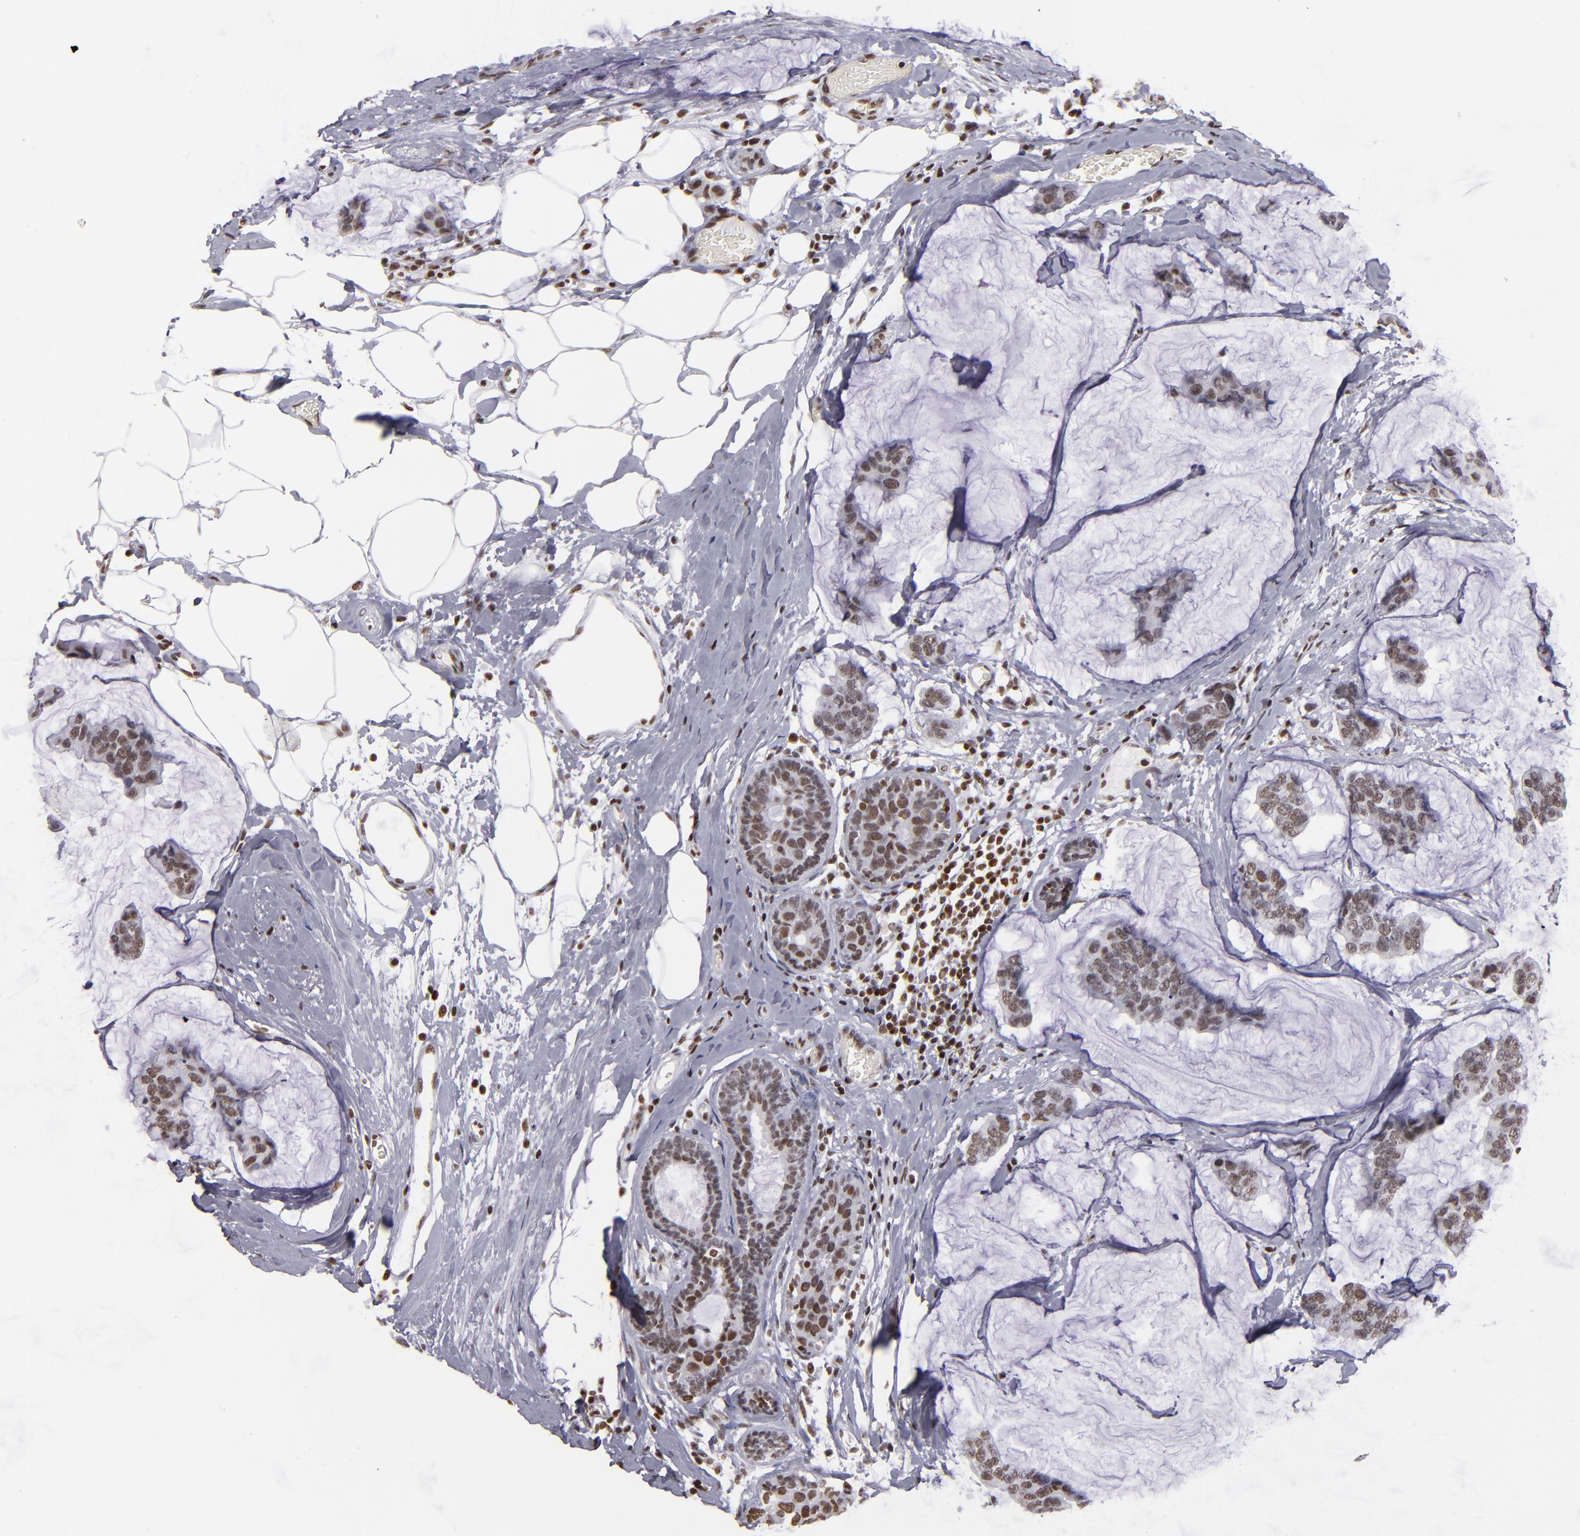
{"staining": {"intensity": "moderate", "quantity": ">75%", "location": "nuclear"}, "tissue": "breast cancer", "cell_type": "Tumor cells", "image_type": "cancer", "snomed": [{"axis": "morphology", "description": "Normal tissue, NOS"}, {"axis": "morphology", "description": "Duct carcinoma"}, {"axis": "topography", "description": "Breast"}], "caption": "Immunohistochemical staining of human intraductal carcinoma (breast) displays moderate nuclear protein positivity in approximately >75% of tumor cells. Nuclei are stained in blue.", "gene": "TERF2", "patient": {"sex": "female", "age": 50}}